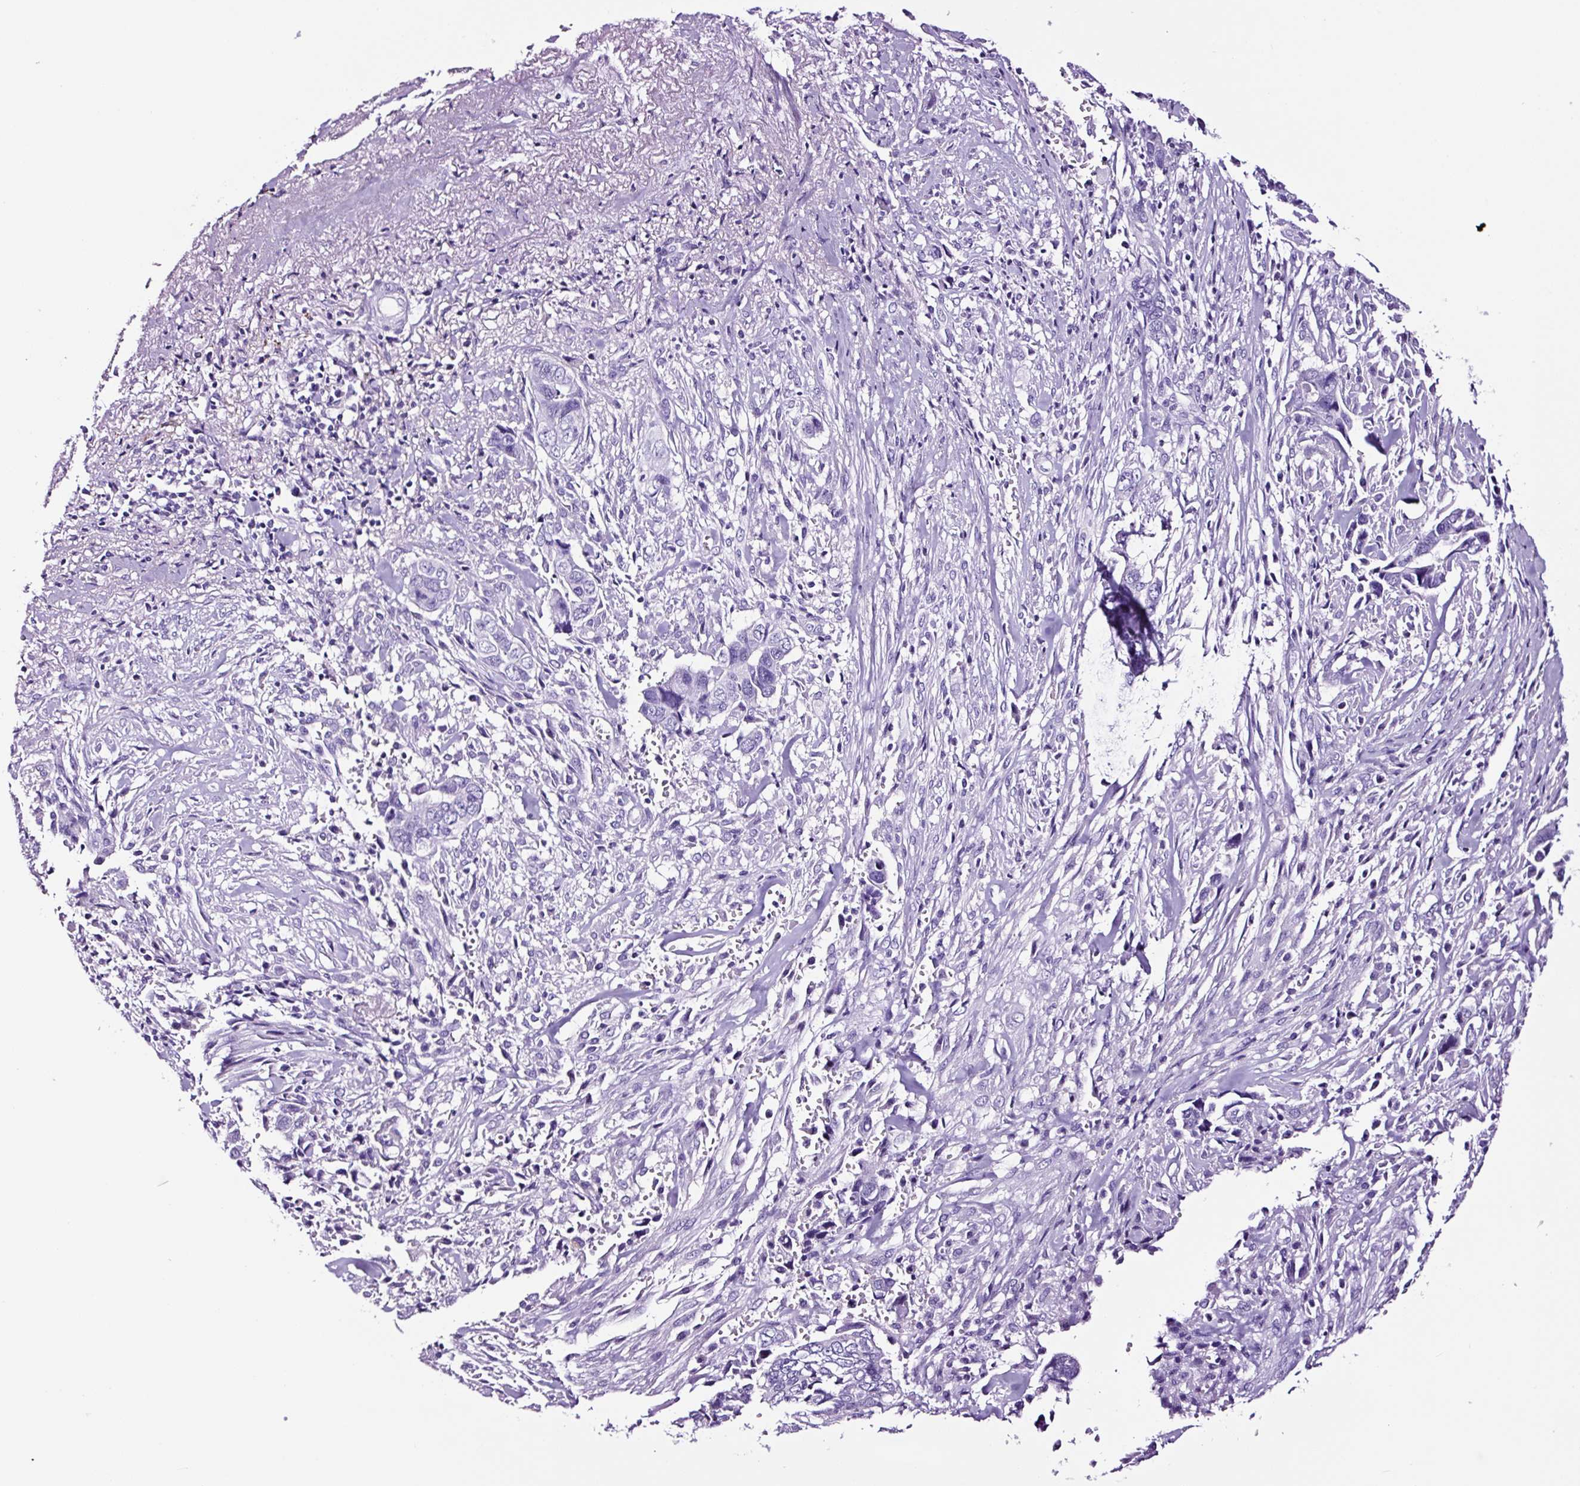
{"staining": {"intensity": "negative", "quantity": "none", "location": "none"}, "tissue": "liver cancer", "cell_type": "Tumor cells", "image_type": "cancer", "snomed": [{"axis": "morphology", "description": "Cholangiocarcinoma"}, {"axis": "topography", "description": "Liver"}], "caption": "Histopathology image shows no significant protein positivity in tumor cells of cholangiocarcinoma (liver).", "gene": "FBXL7", "patient": {"sex": "female", "age": 79}}